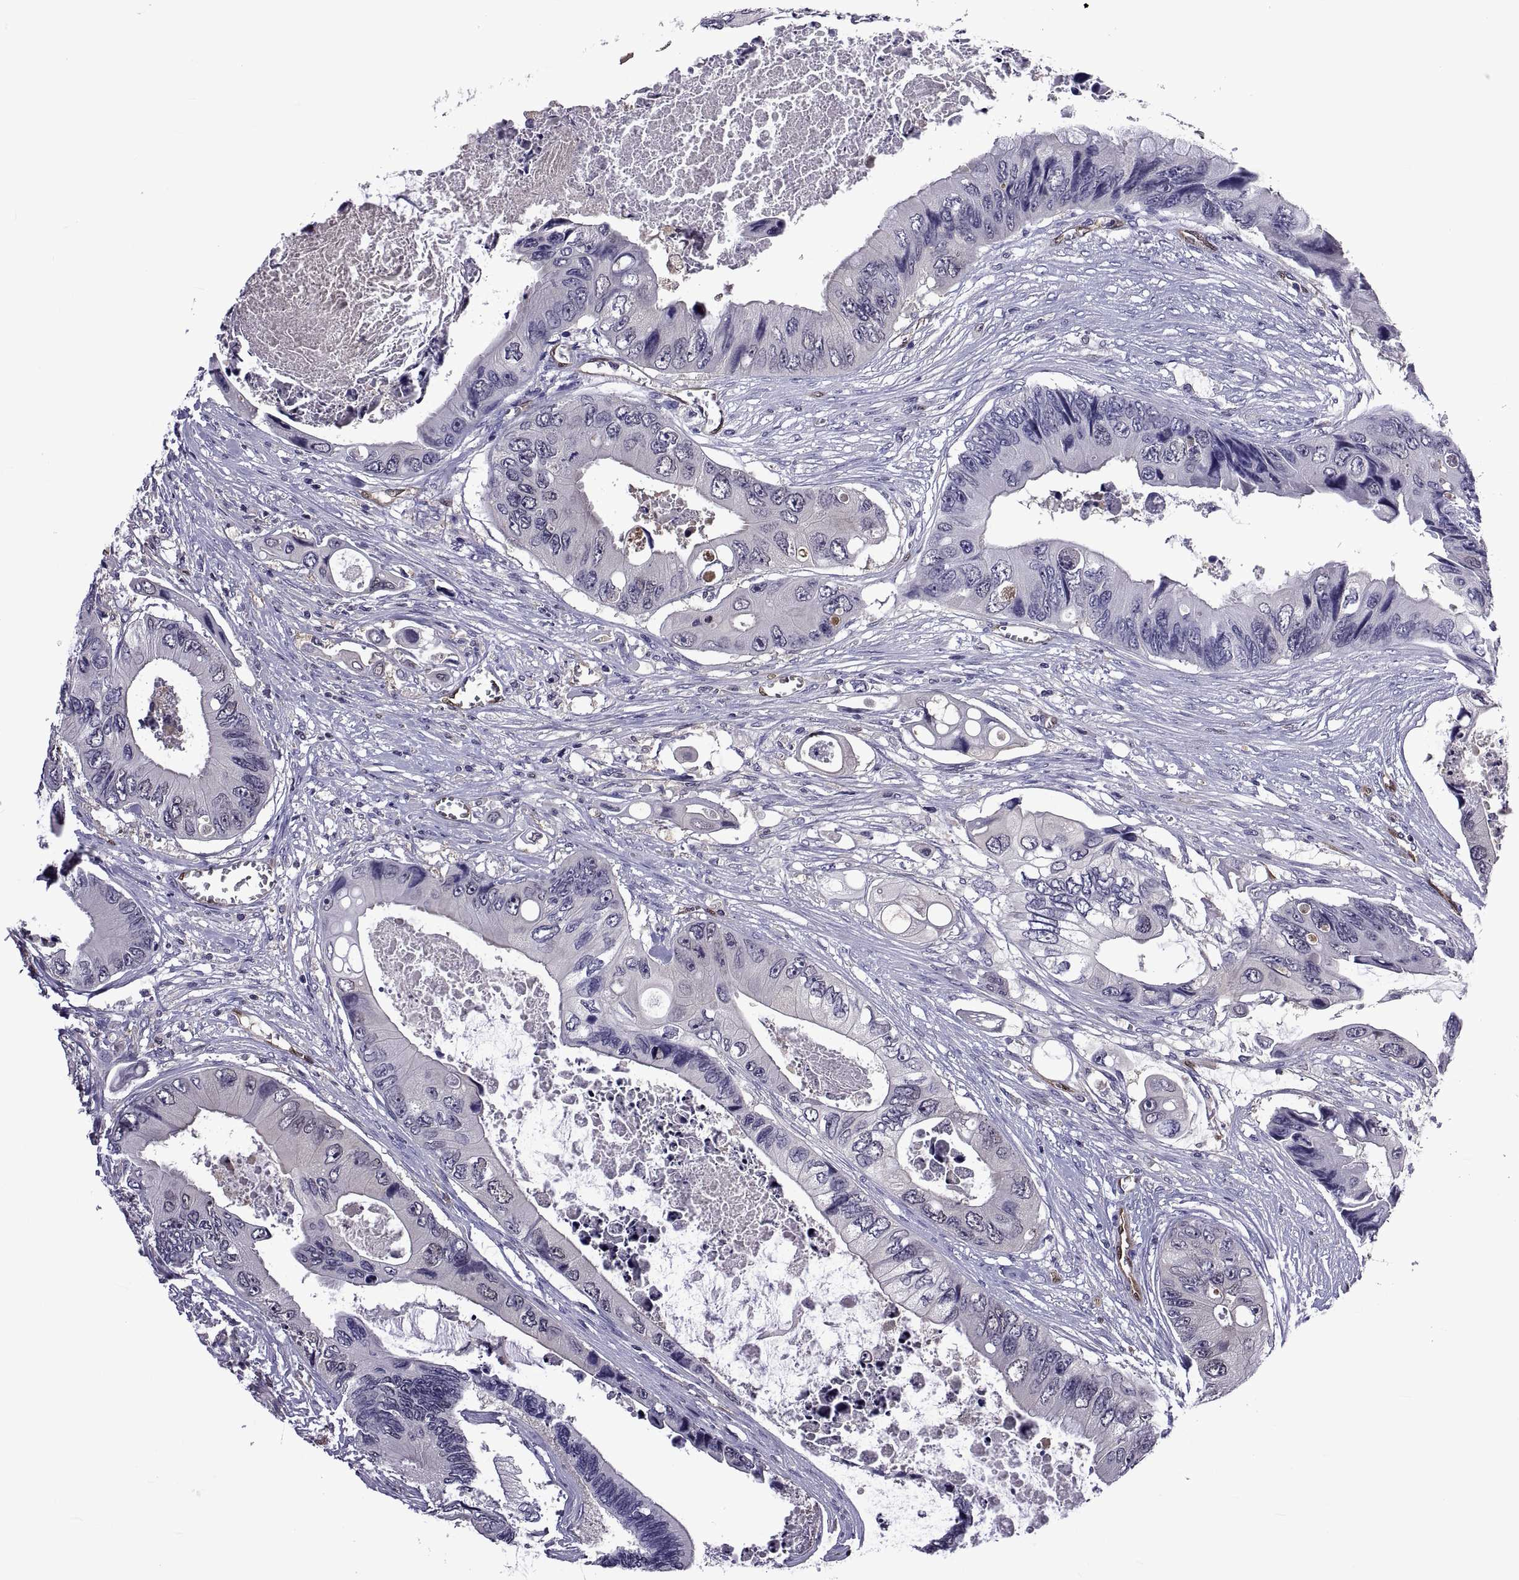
{"staining": {"intensity": "negative", "quantity": "none", "location": "none"}, "tissue": "colorectal cancer", "cell_type": "Tumor cells", "image_type": "cancer", "snomed": [{"axis": "morphology", "description": "Adenocarcinoma, NOS"}, {"axis": "topography", "description": "Rectum"}], "caption": "Colorectal adenocarcinoma stained for a protein using IHC displays no staining tumor cells.", "gene": "LCN9", "patient": {"sex": "male", "age": 63}}